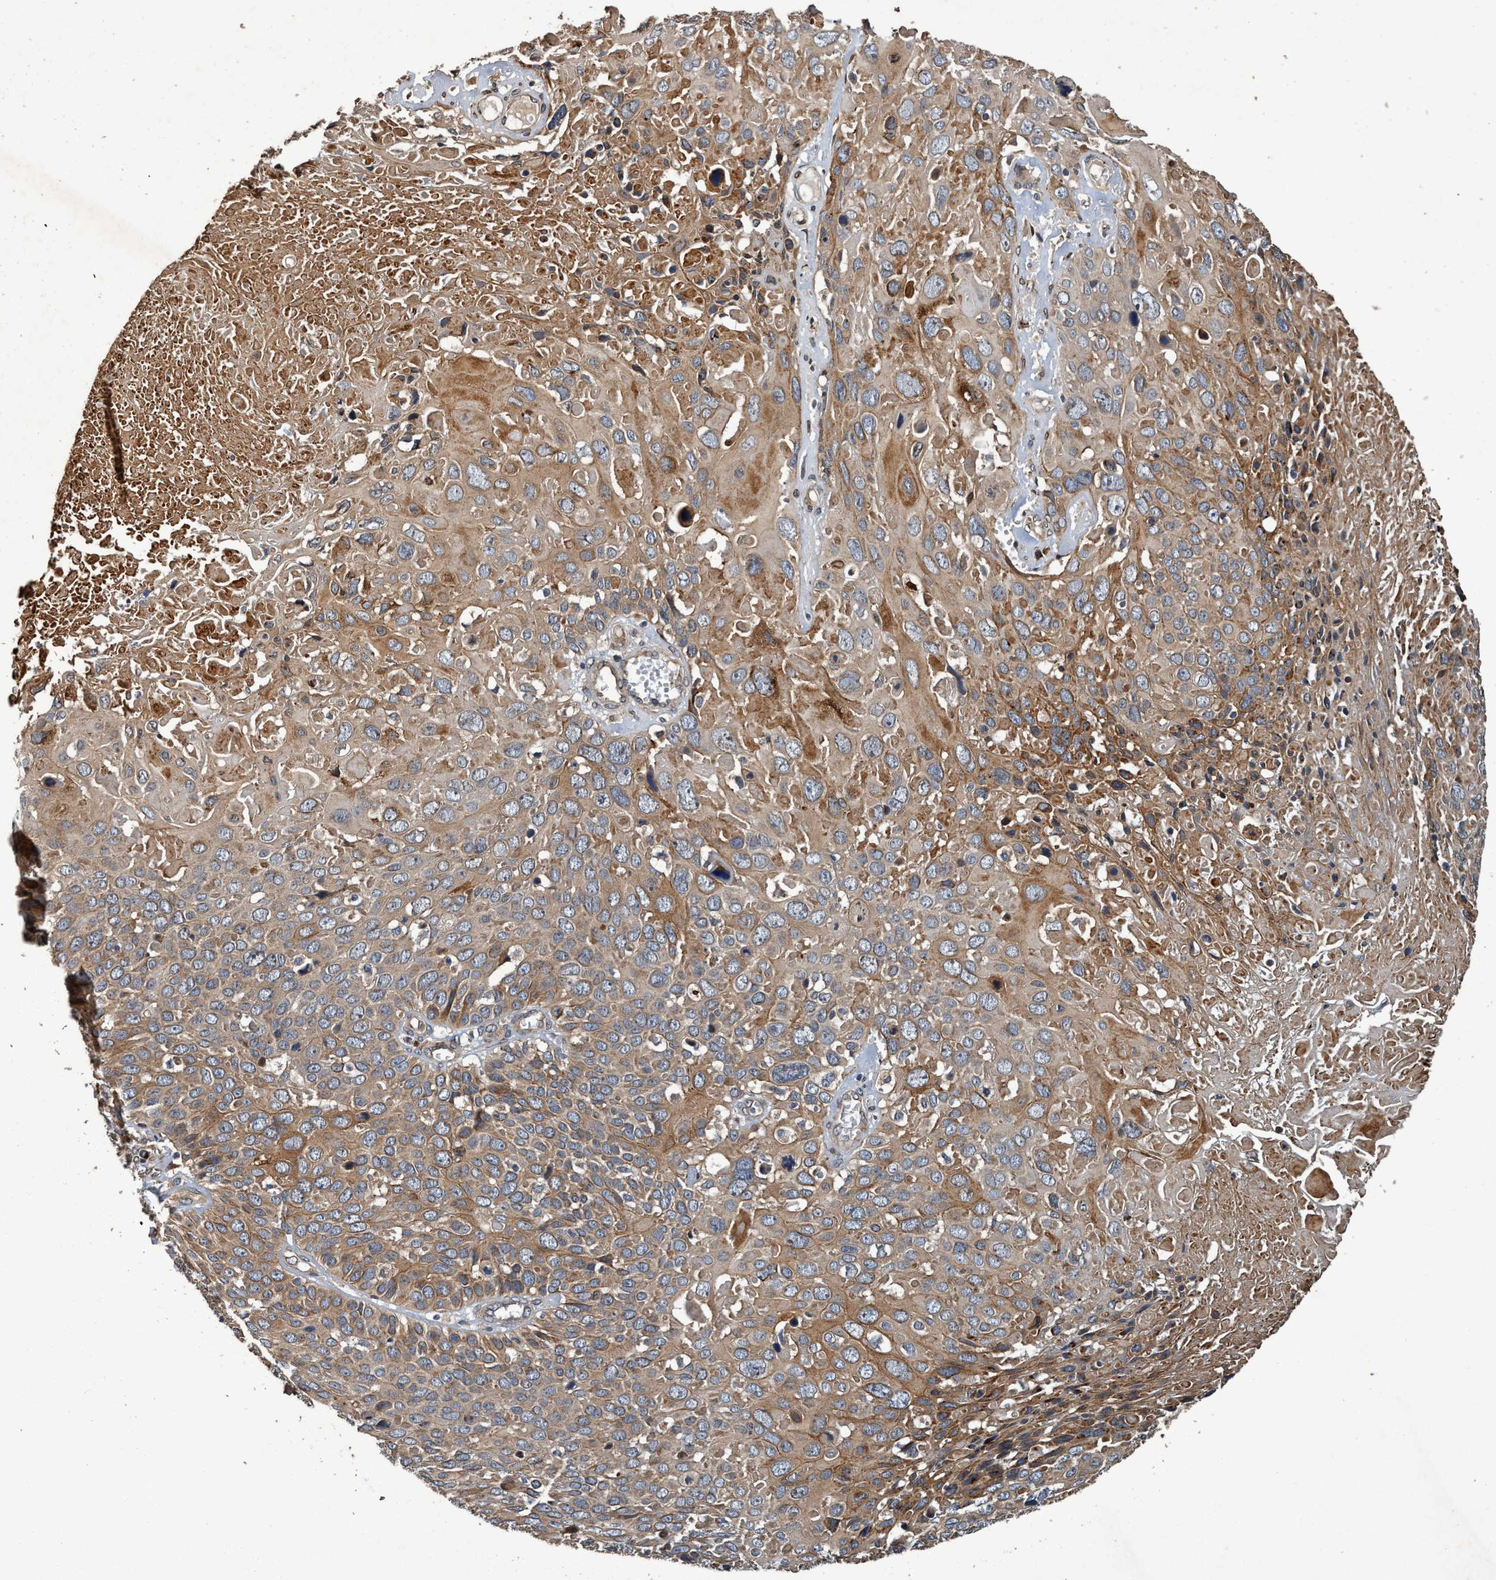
{"staining": {"intensity": "moderate", "quantity": ">75%", "location": "cytoplasmic/membranous"}, "tissue": "cervical cancer", "cell_type": "Tumor cells", "image_type": "cancer", "snomed": [{"axis": "morphology", "description": "Squamous cell carcinoma, NOS"}, {"axis": "topography", "description": "Cervix"}], "caption": "Immunohistochemical staining of human cervical cancer exhibits moderate cytoplasmic/membranous protein expression in approximately >75% of tumor cells.", "gene": "MACC1", "patient": {"sex": "female", "age": 74}}